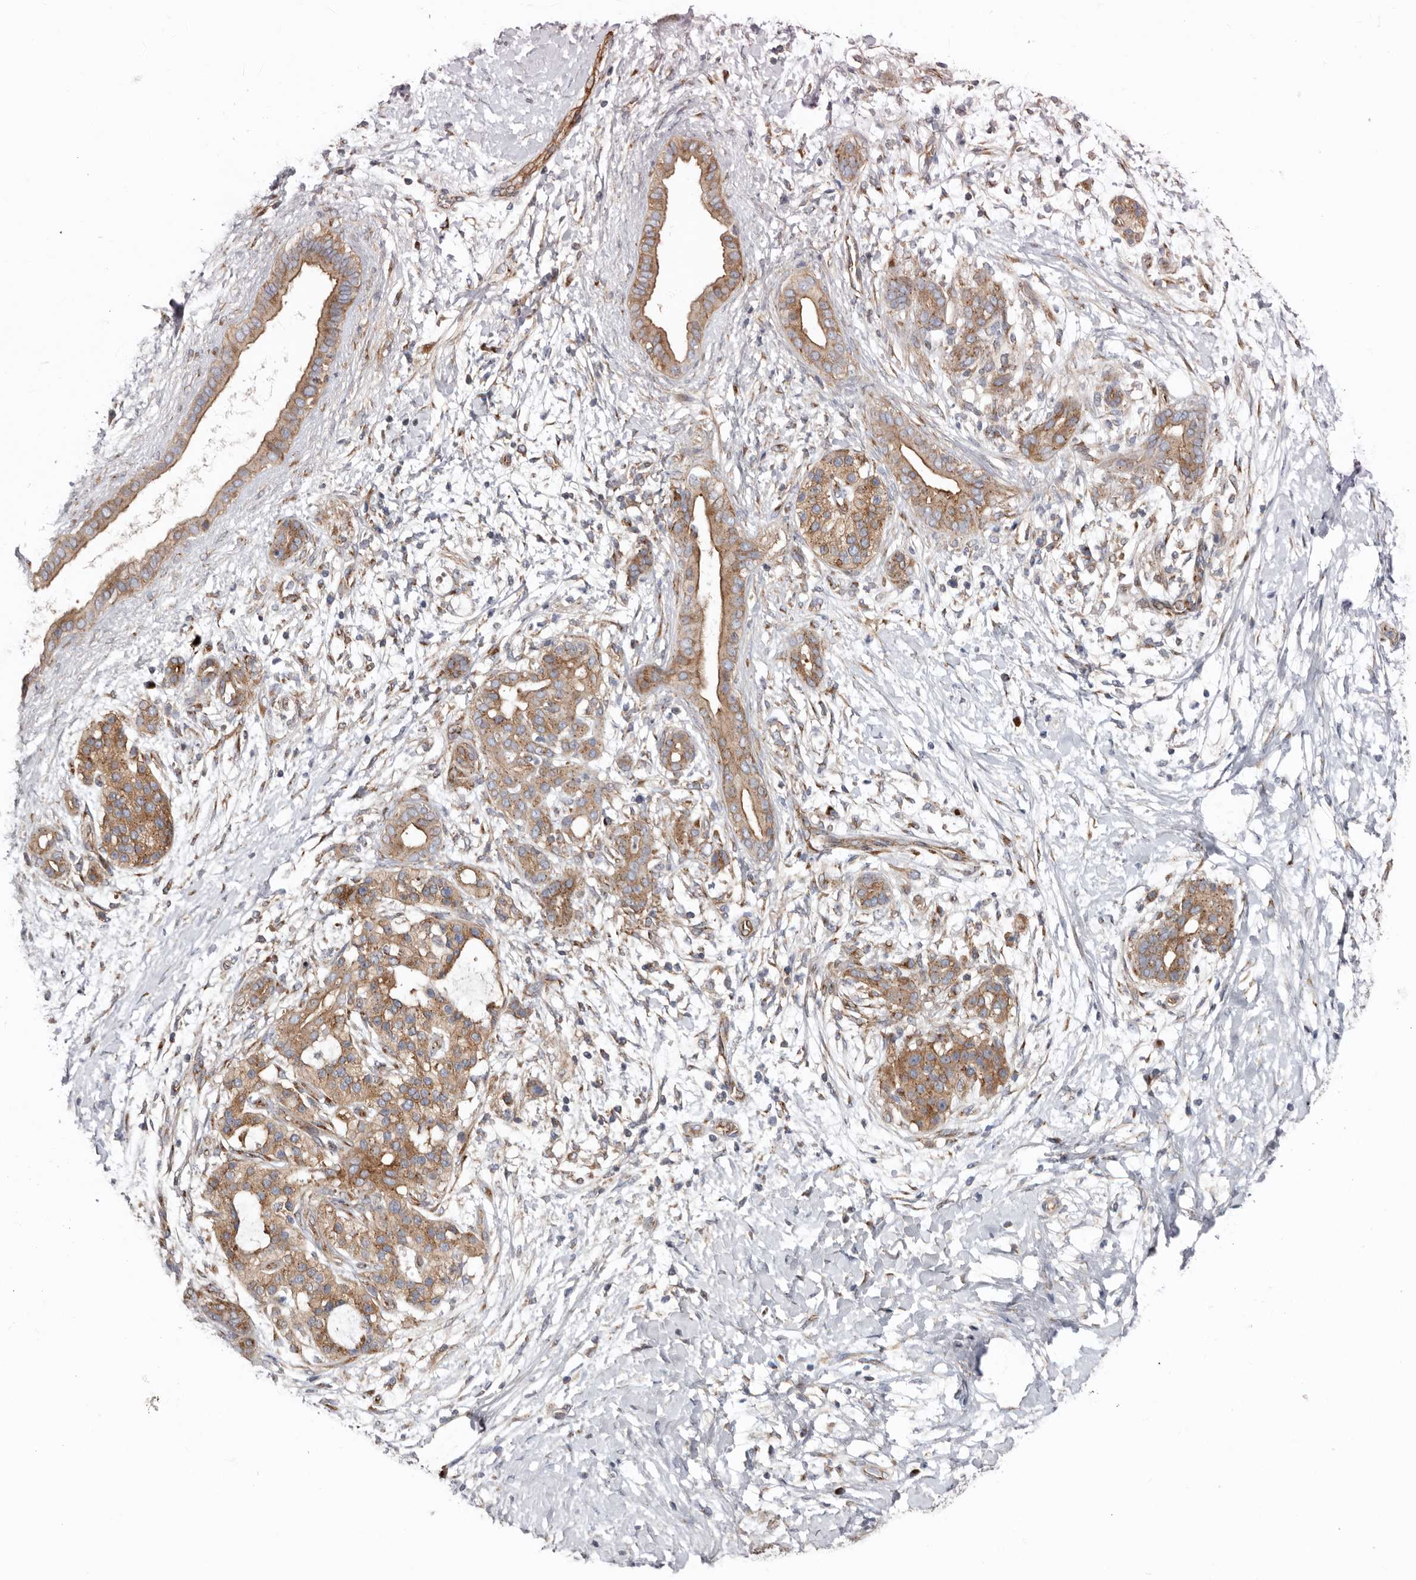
{"staining": {"intensity": "moderate", "quantity": ">75%", "location": "cytoplasmic/membranous"}, "tissue": "pancreatic cancer", "cell_type": "Tumor cells", "image_type": "cancer", "snomed": [{"axis": "morphology", "description": "Adenocarcinoma, NOS"}, {"axis": "topography", "description": "Pancreas"}], "caption": "DAB (3,3'-diaminobenzidine) immunohistochemical staining of pancreatic cancer demonstrates moderate cytoplasmic/membranous protein staining in about >75% of tumor cells. Nuclei are stained in blue.", "gene": "LUZP1", "patient": {"sex": "male", "age": 58}}